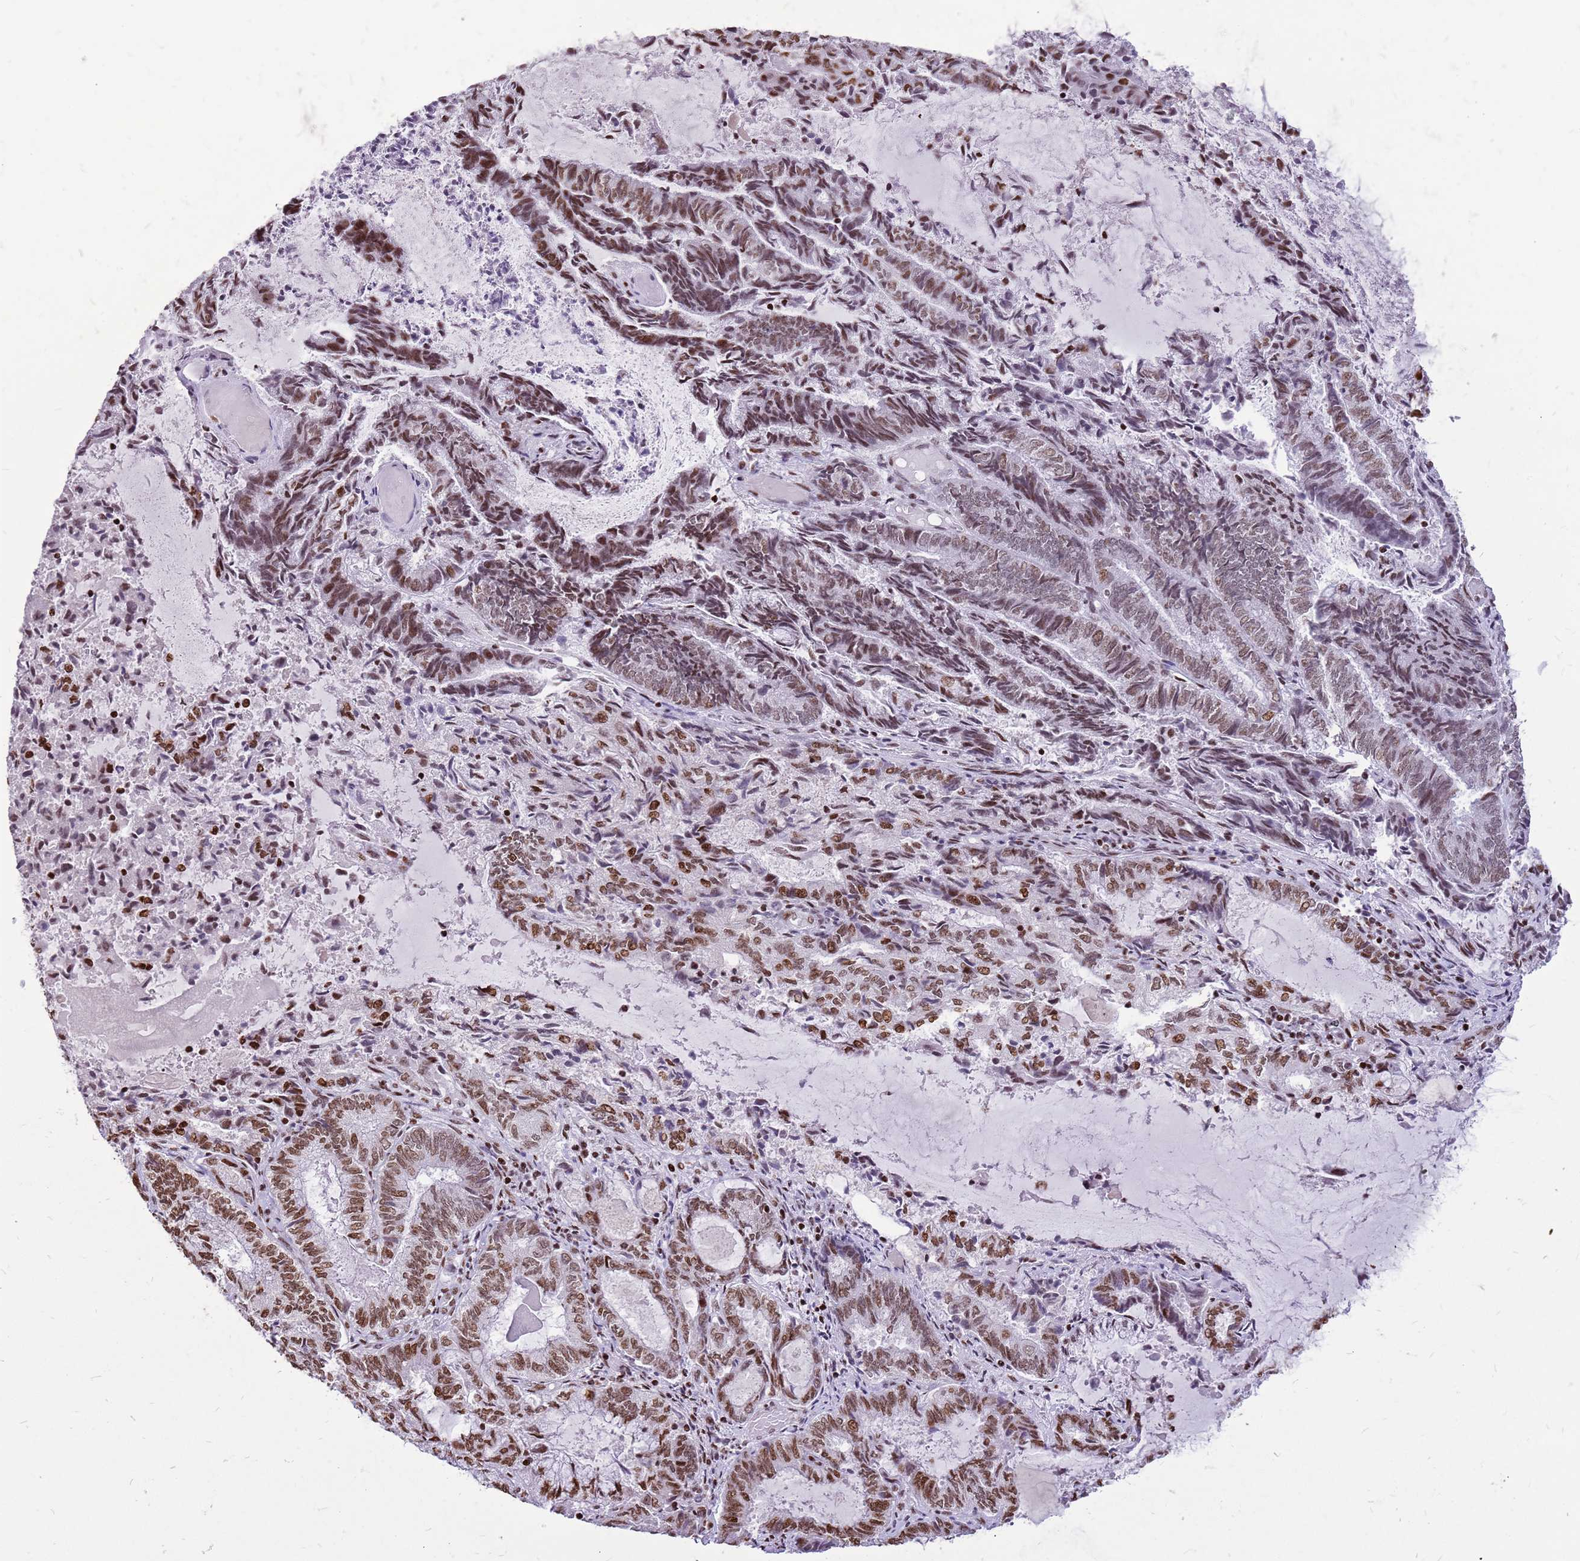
{"staining": {"intensity": "moderate", "quantity": ">75%", "location": "nuclear"}, "tissue": "endometrial cancer", "cell_type": "Tumor cells", "image_type": "cancer", "snomed": [{"axis": "morphology", "description": "Adenocarcinoma, NOS"}, {"axis": "topography", "description": "Endometrium"}], "caption": "Tumor cells exhibit medium levels of moderate nuclear expression in approximately >75% of cells in human adenocarcinoma (endometrial).", "gene": "WASHC4", "patient": {"sex": "female", "age": 80}}